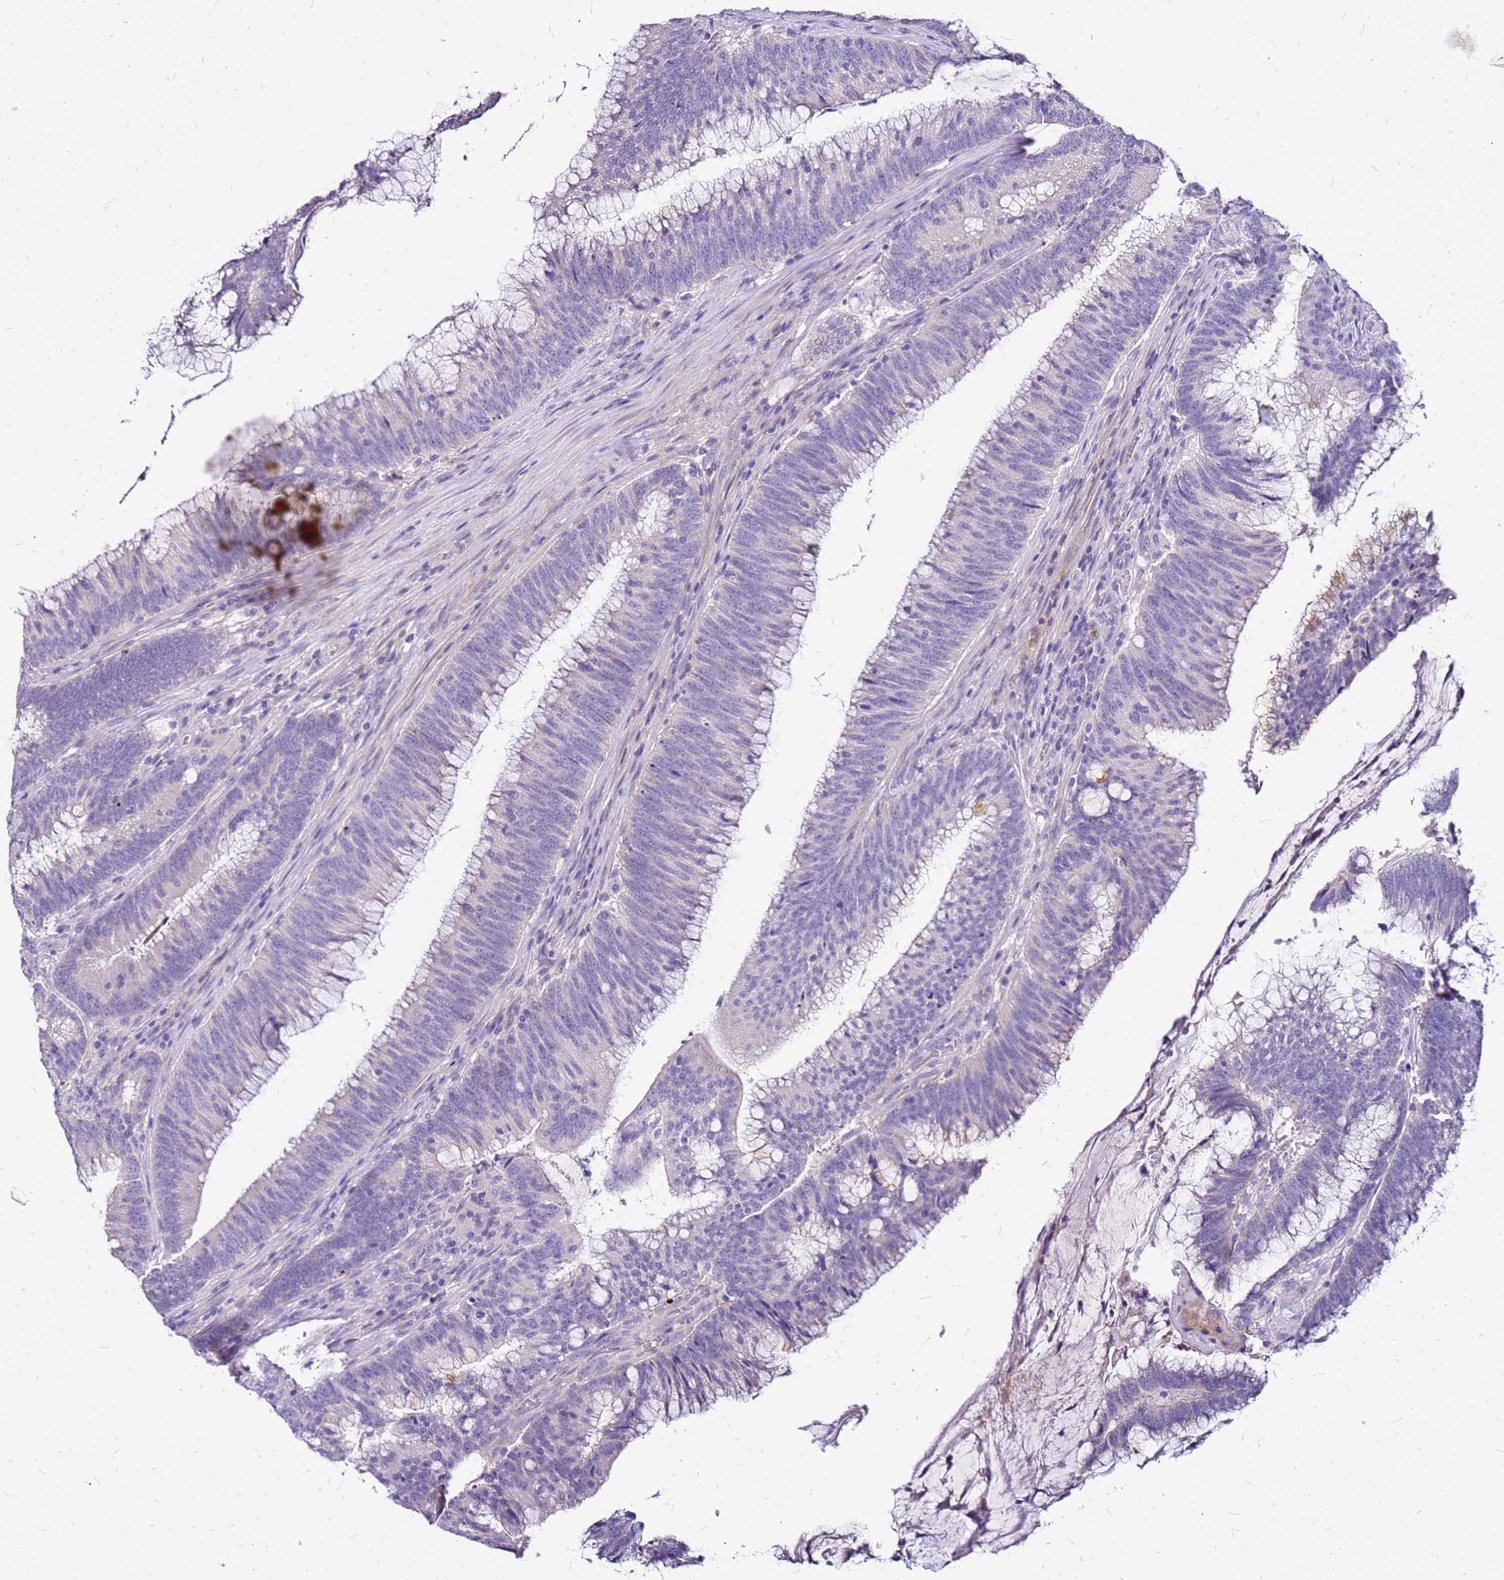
{"staining": {"intensity": "negative", "quantity": "none", "location": "none"}, "tissue": "colorectal cancer", "cell_type": "Tumor cells", "image_type": "cancer", "snomed": [{"axis": "morphology", "description": "Adenocarcinoma, NOS"}, {"axis": "topography", "description": "Rectum"}], "caption": "This is an immunohistochemistry (IHC) micrograph of adenocarcinoma (colorectal). There is no positivity in tumor cells.", "gene": "DCDC2B", "patient": {"sex": "female", "age": 77}}